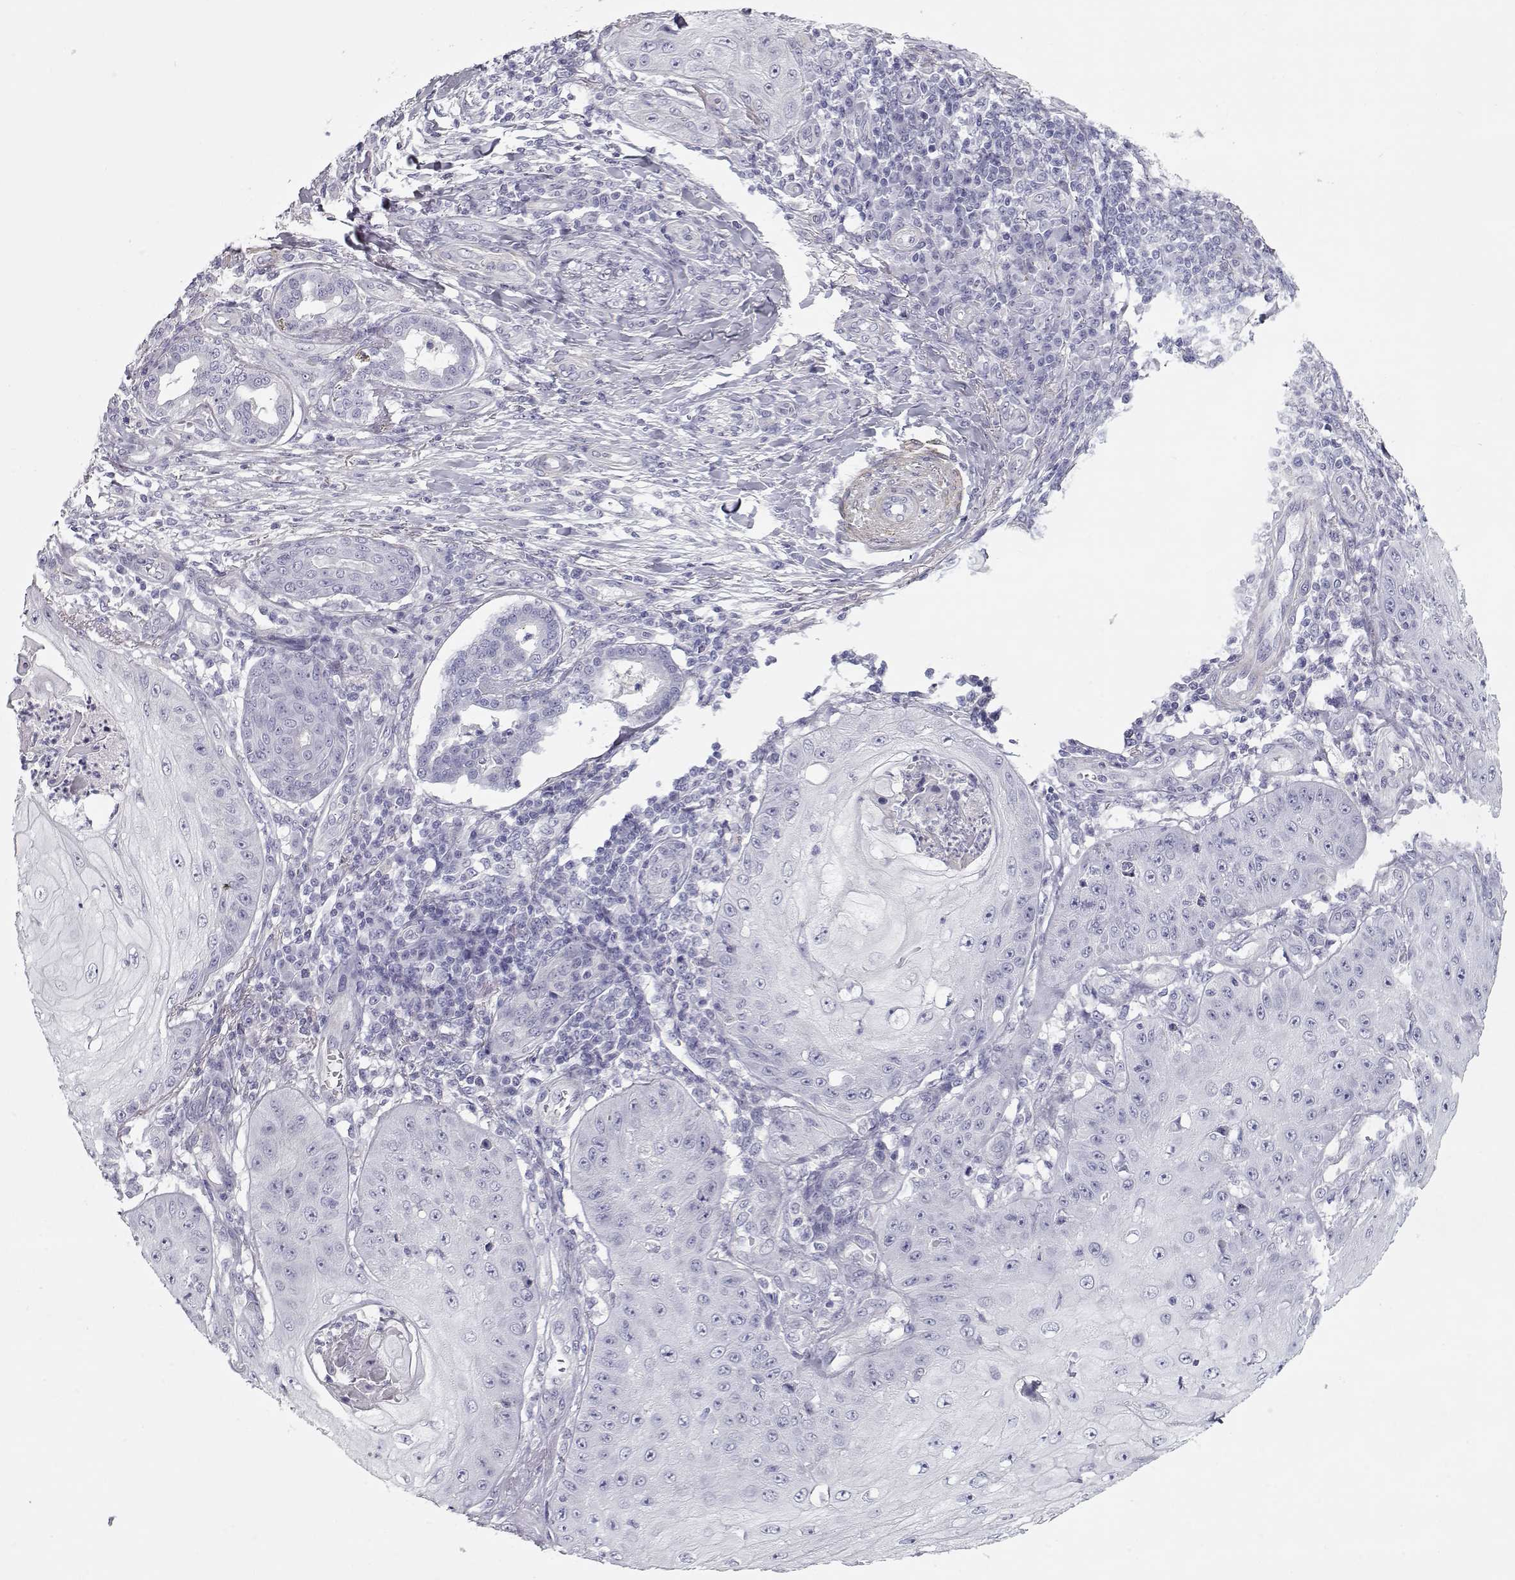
{"staining": {"intensity": "negative", "quantity": "none", "location": "none"}, "tissue": "skin cancer", "cell_type": "Tumor cells", "image_type": "cancer", "snomed": [{"axis": "morphology", "description": "Squamous cell carcinoma, NOS"}, {"axis": "topography", "description": "Skin"}], "caption": "This is an immunohistochemistry (IHC) image of human skin squamous cell carcinoma. There is no staining in tumor cells.", "gene": "SLITRK3", "patient": {"sex": "male", "age": 70}}